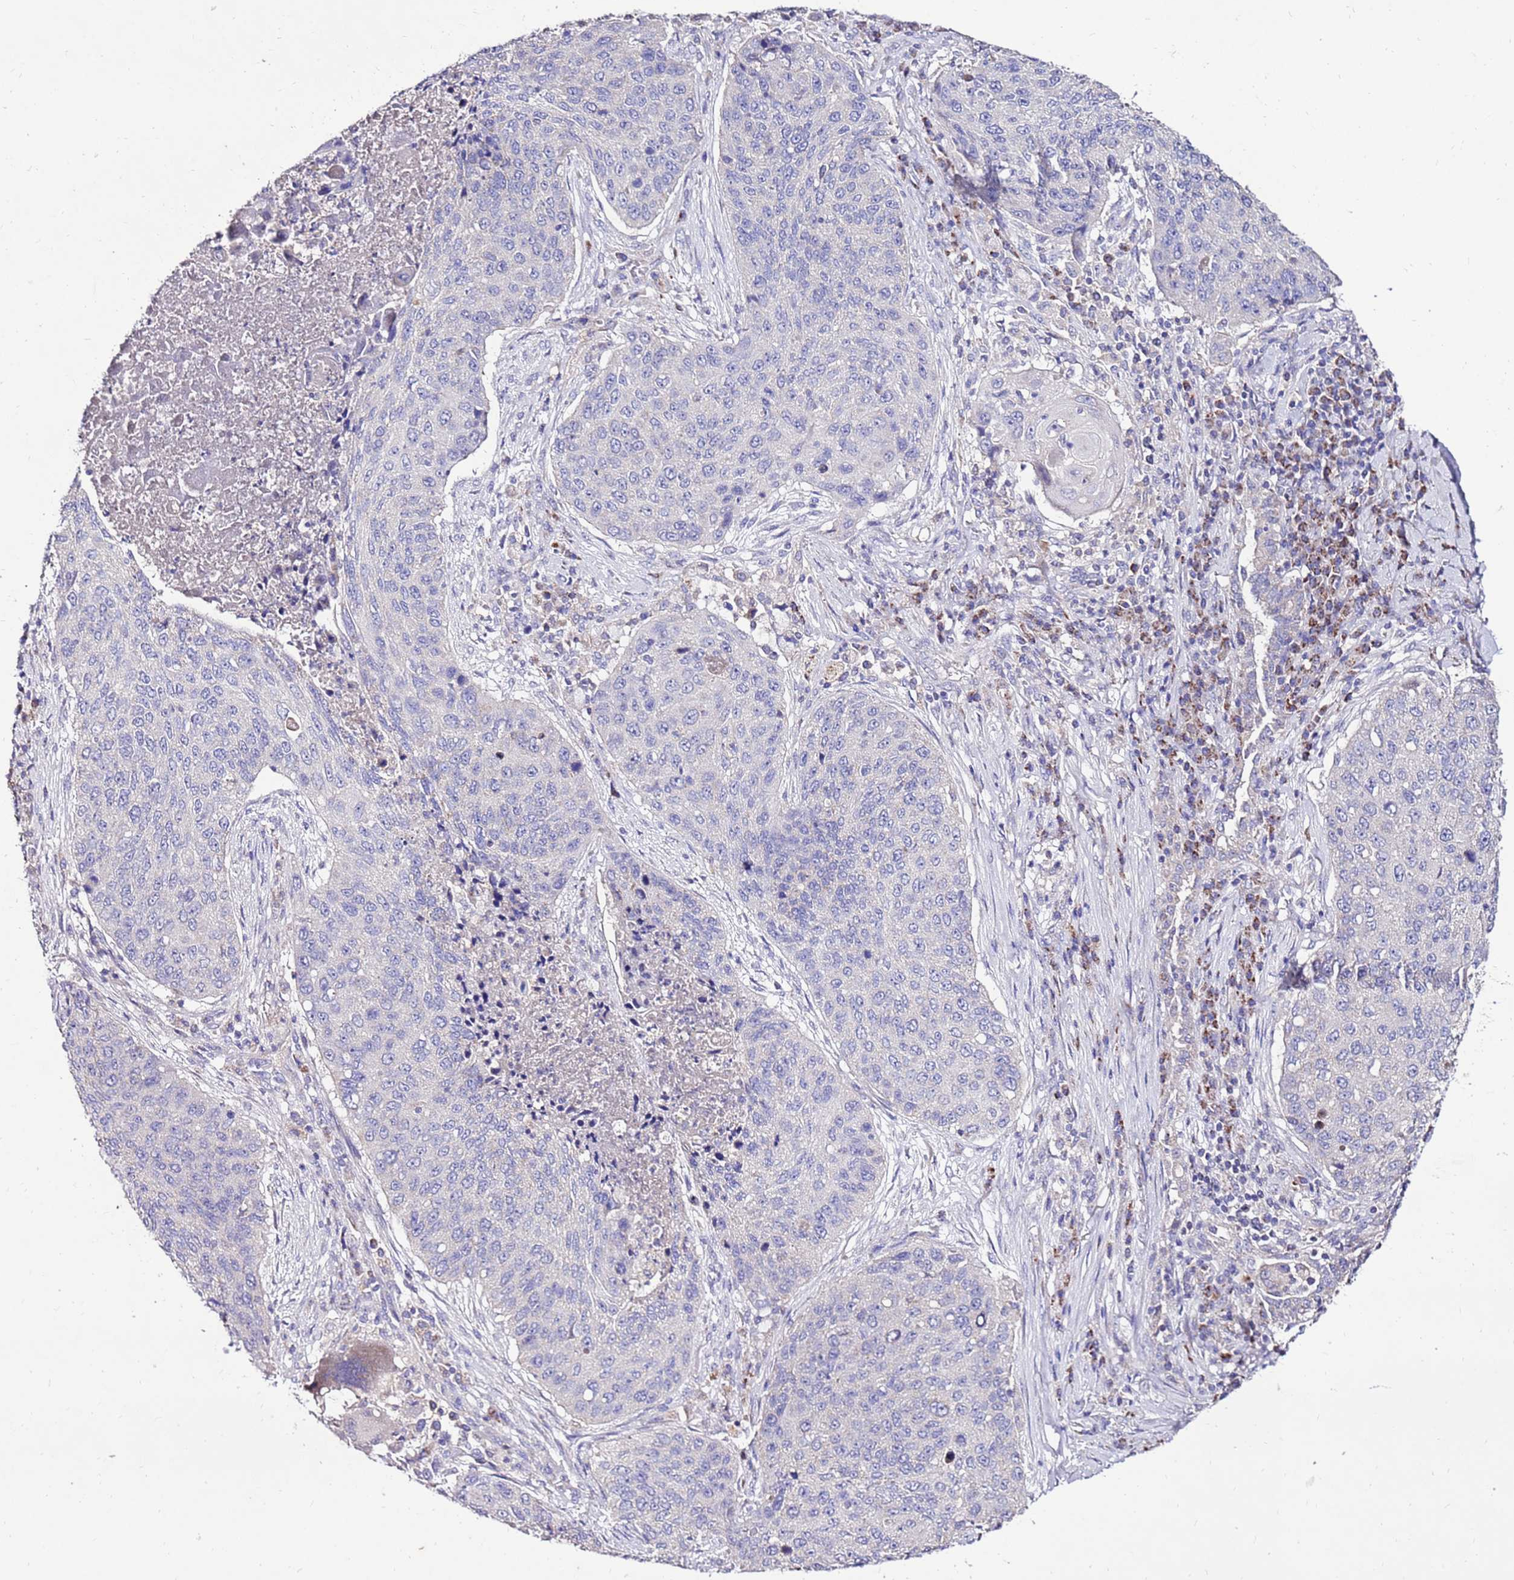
{"staining": {"intensity": "negative", "quantity": "none", "location": "none"}, "tissue": "lung cancer", "cell_type": "Tumor cells", "image_type": "cancer", "snomed": [{"axis": "morphology", "description": "Squamous cell carcinoma, NOS"}, {"axis": "topography", "description": "Lung"}], "caption": "An image of human lung squamous cell carcinoma is negative for staining in tumor cells.", "gene": "TMEM106C", "patient": {"sex": "female", "age": 63}}